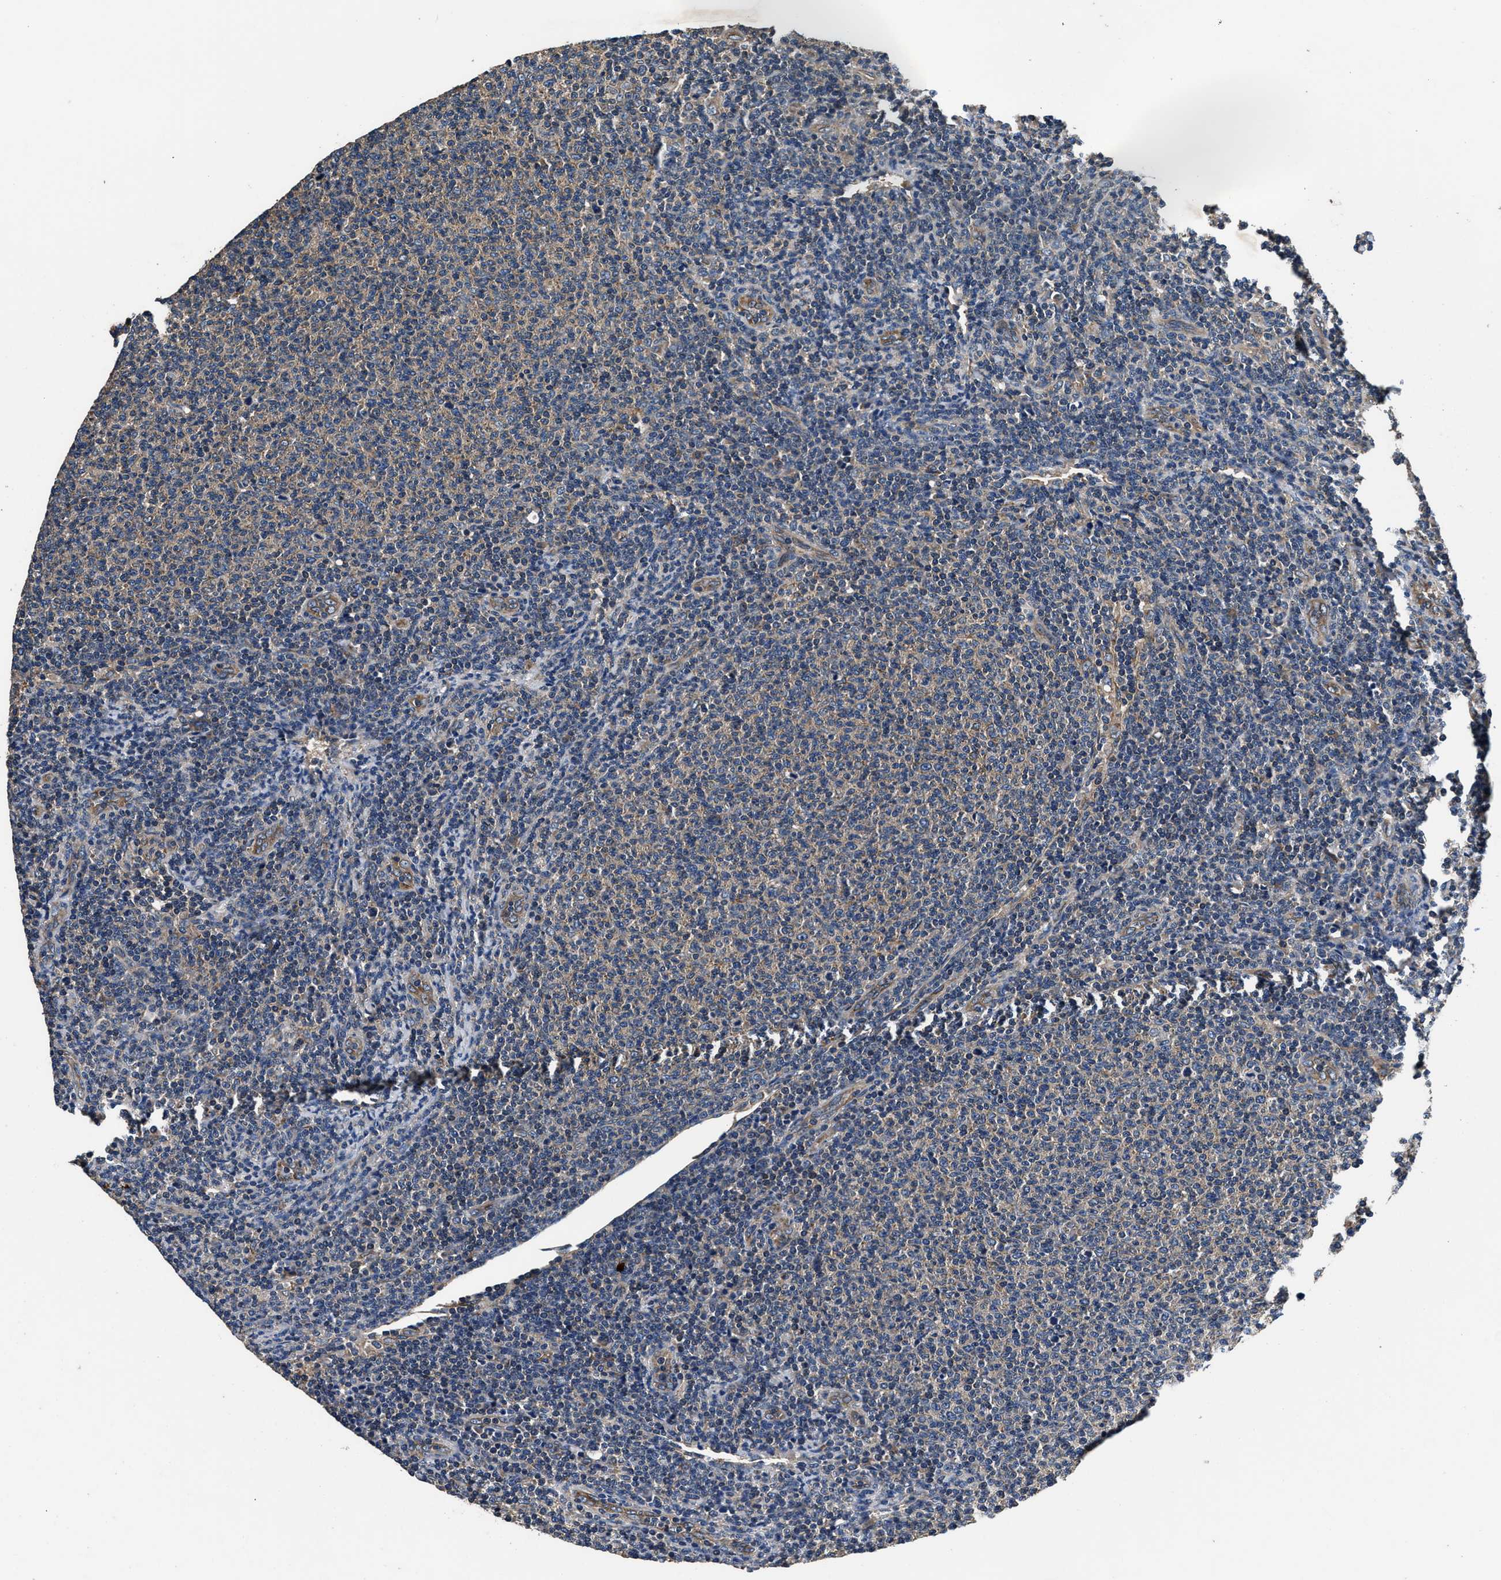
{"staining": {"intensity": "weak", "quantity": "<25%", "location": "cytoplasmic/membranous"}, "tissue": "lymphoma", "cell_type": "Tumor cells", "image_type": "cancer", "snomed": [{"axis": "morphology", "description": "Malignant lymphoma, non-Hodgkin's type, Low grade"}, {"axis": "topography", "description": "Lymph node"}], "caption": "The histopathology image shows no staining of tumor cells in low-grade malignant lymphoma, non-Hodgkin's type. (DAB (3,3'-diaminobenzidine) immunohistochemistry (IHC) with hematoxylin counter stain).", "gene": "DHRS7B", "patient": {"sex": "male", "age": 66}}